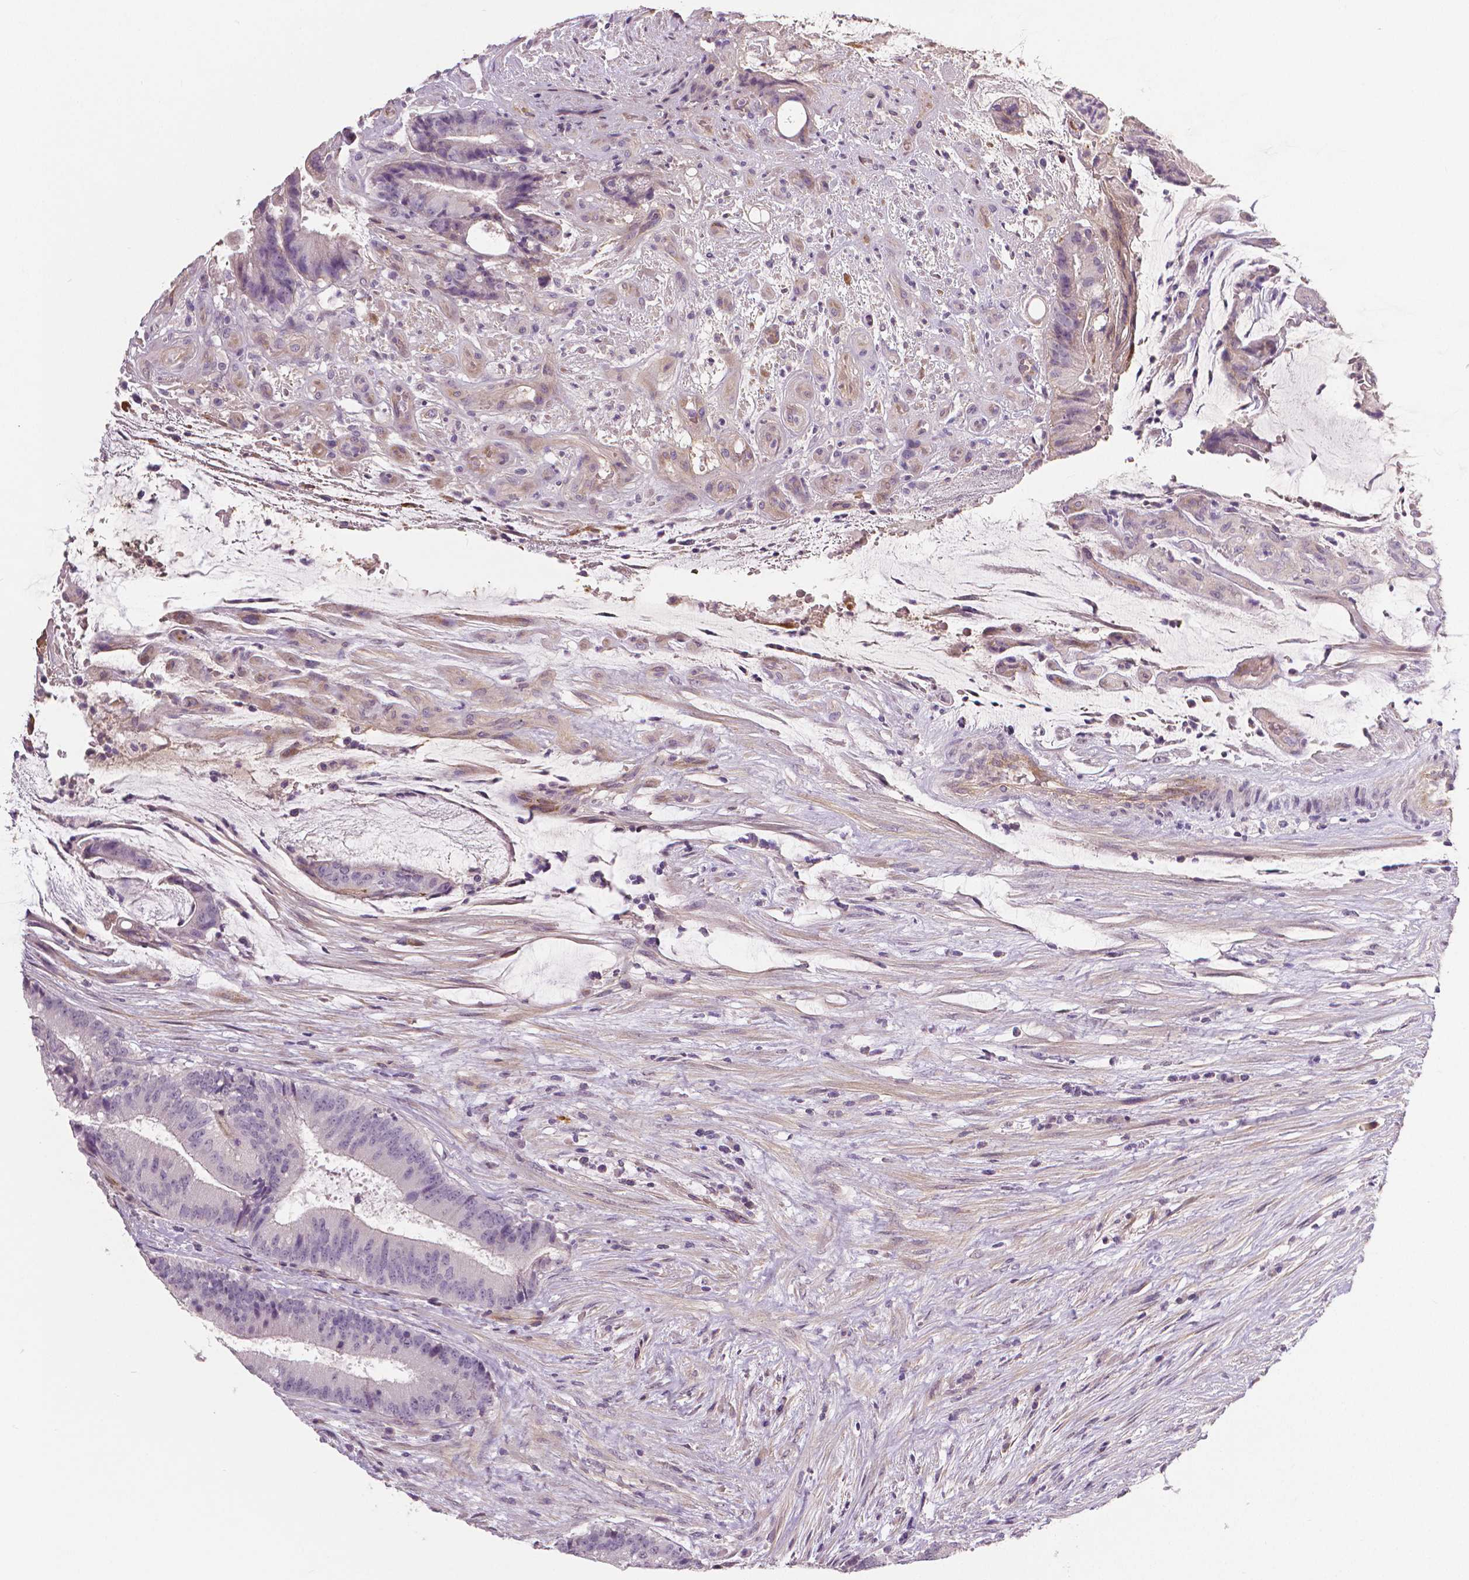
{"staining": {"intensity": "negative", "quantity": "none", "location": "none"}, "tissue": "colorectal cancer", "cell_type": "Tumor cells", "image_type": "cancer", "snomed": [{"axis": "morphology", "description": "Adenocarcinoma, NOS"}, {"axis": "topography", "description": "Colon"}], "caption": "An image of human colorectal cancer (adenocarcinoma) is negative for staining in tumor cells.", "gene": "FLT1", "patient": {"sex": "female", "age": 43}}